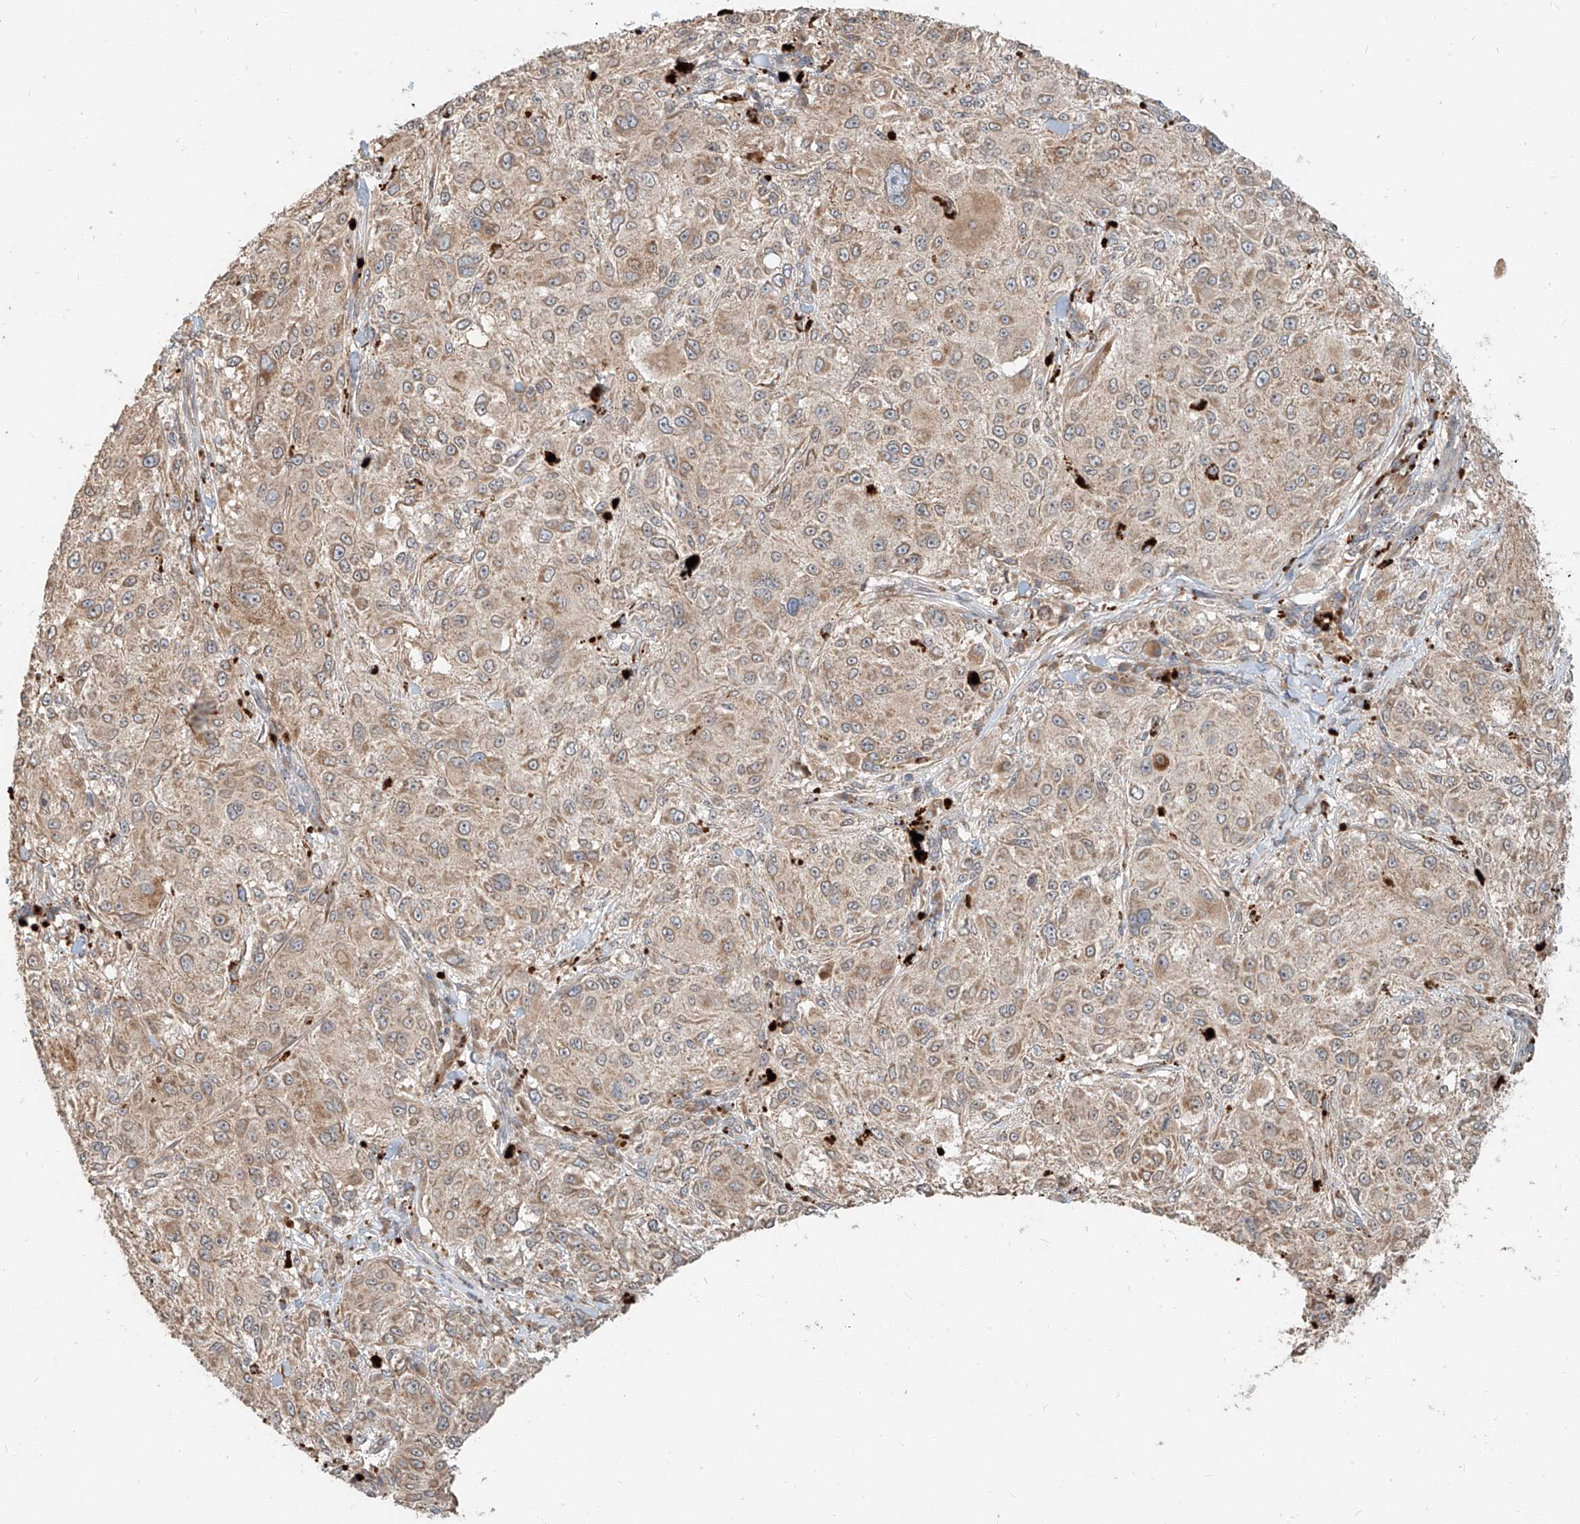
{"staining": {"intensity": "weak", "quantity": ">75%", "location": "cytoplasmic/membranous"}, "tissue": "melanoma", "cell_type": "Tumor cells", "image_type": "cancer", "snomed": [{"axis": "morphology", "description": "Necrosis, NOS"}, {"axis": "morphology", "description": "Malignant melanoma, NOS"}, {"axis": "topography", "description": "Skin"}], "caption": "Immunohistochemical staining of malignant melanoma reveals weak cytoplasmic/membranous protein staining in approximately >75% of tumor cells. (IHC, brightfield microscopy, high magnification).", "gene": "STX19", "patient": {"sex": "female", "age": 87}}